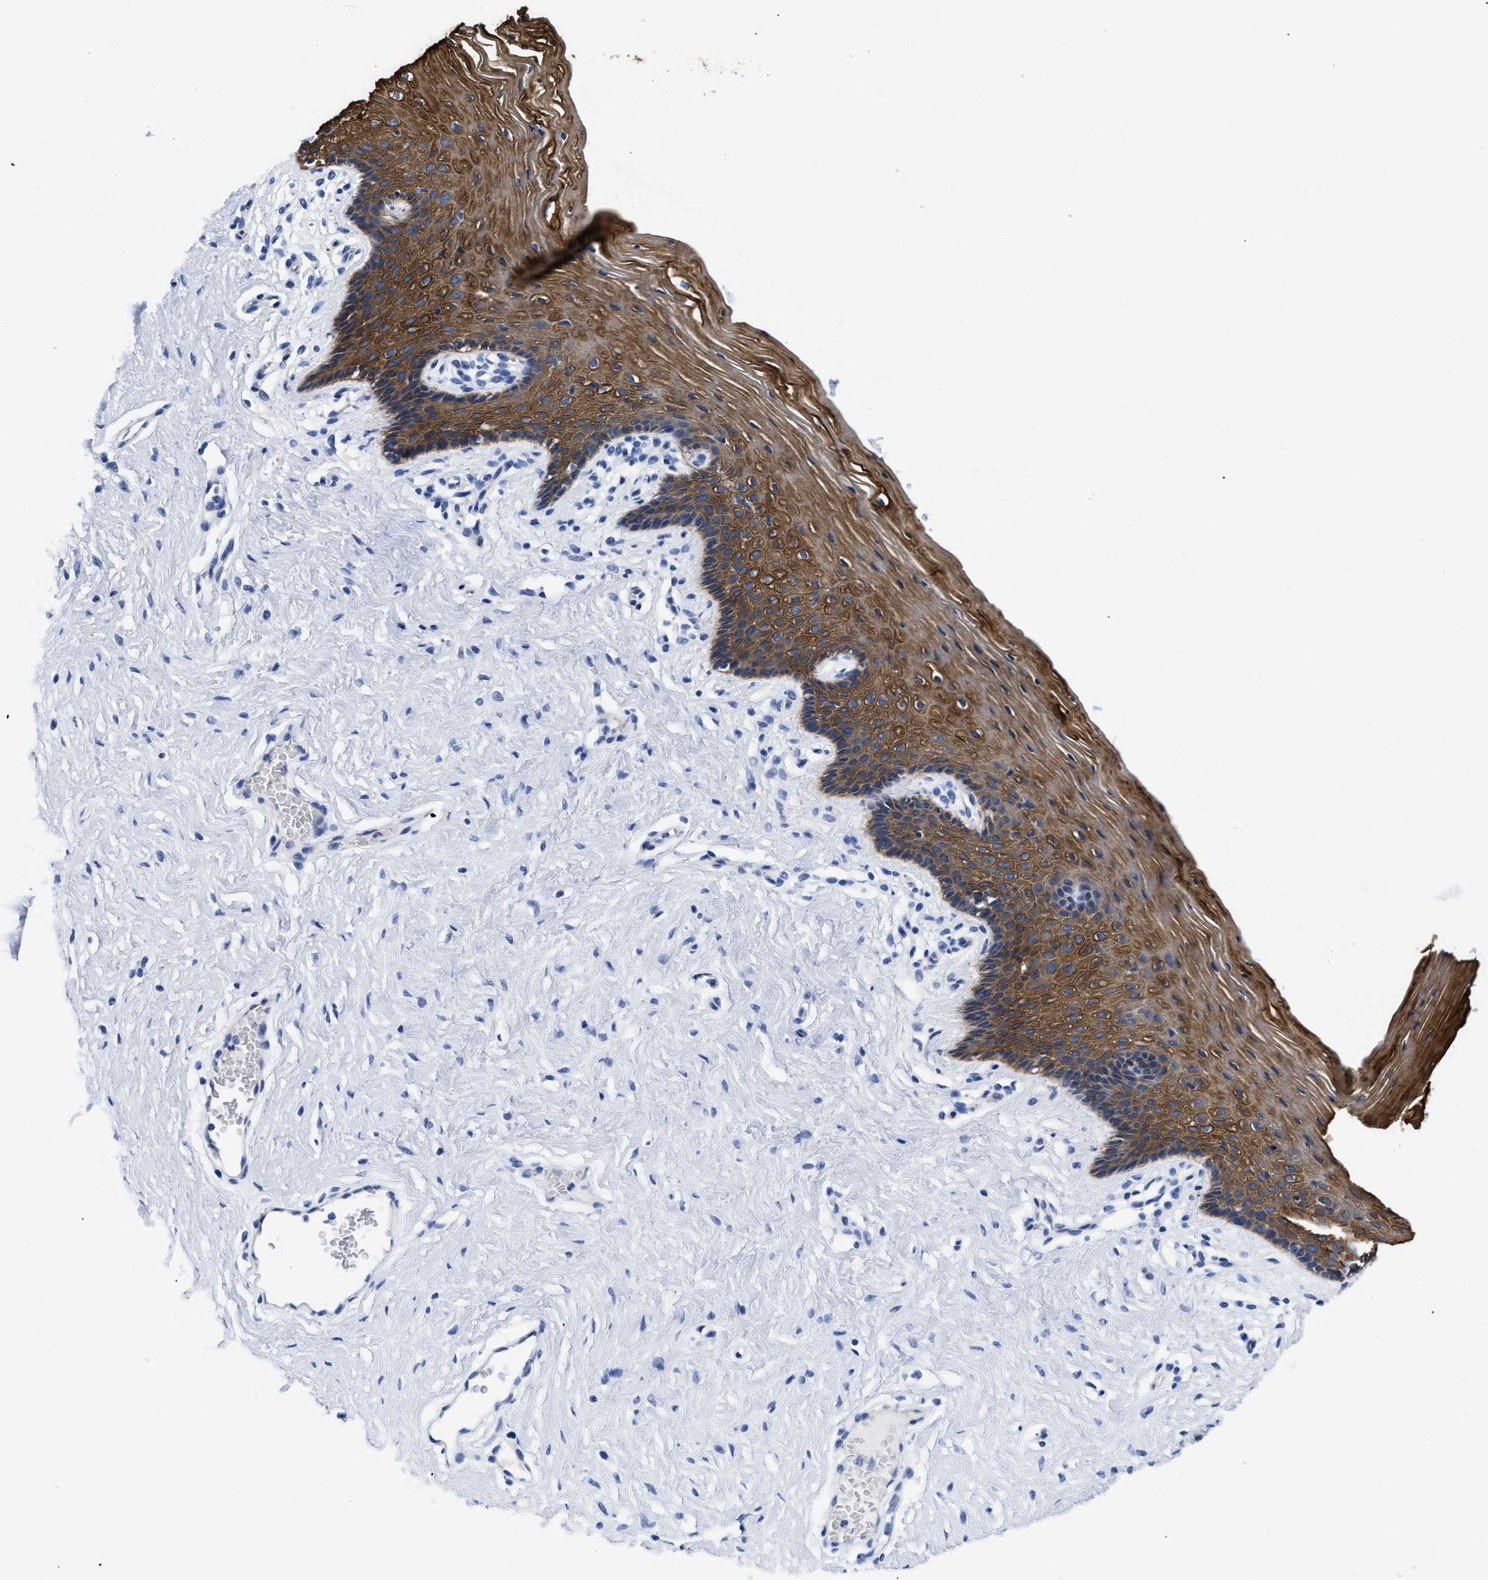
{"staining": {"intensity": "strong", "quantity": ">75%", "location": "cytoplasmic/membranous"}, "tissue": "vagina", "cell_type": "Squamous epithelial cells", "image_type": "normal", "snomed": [{"axis": "morphology", "description": "Normal tissue, NOS"}, {"axis": "topography", "description": "Vagina"}], "caption": "Strong cytoplasmic/membranous expression for a protein is identified in approximately >75% of squamous epithelial cells of normal vagina using immunohistochemistry.", "gene": "TMEM68", "patient": {"sex": "female", "age": 32}}